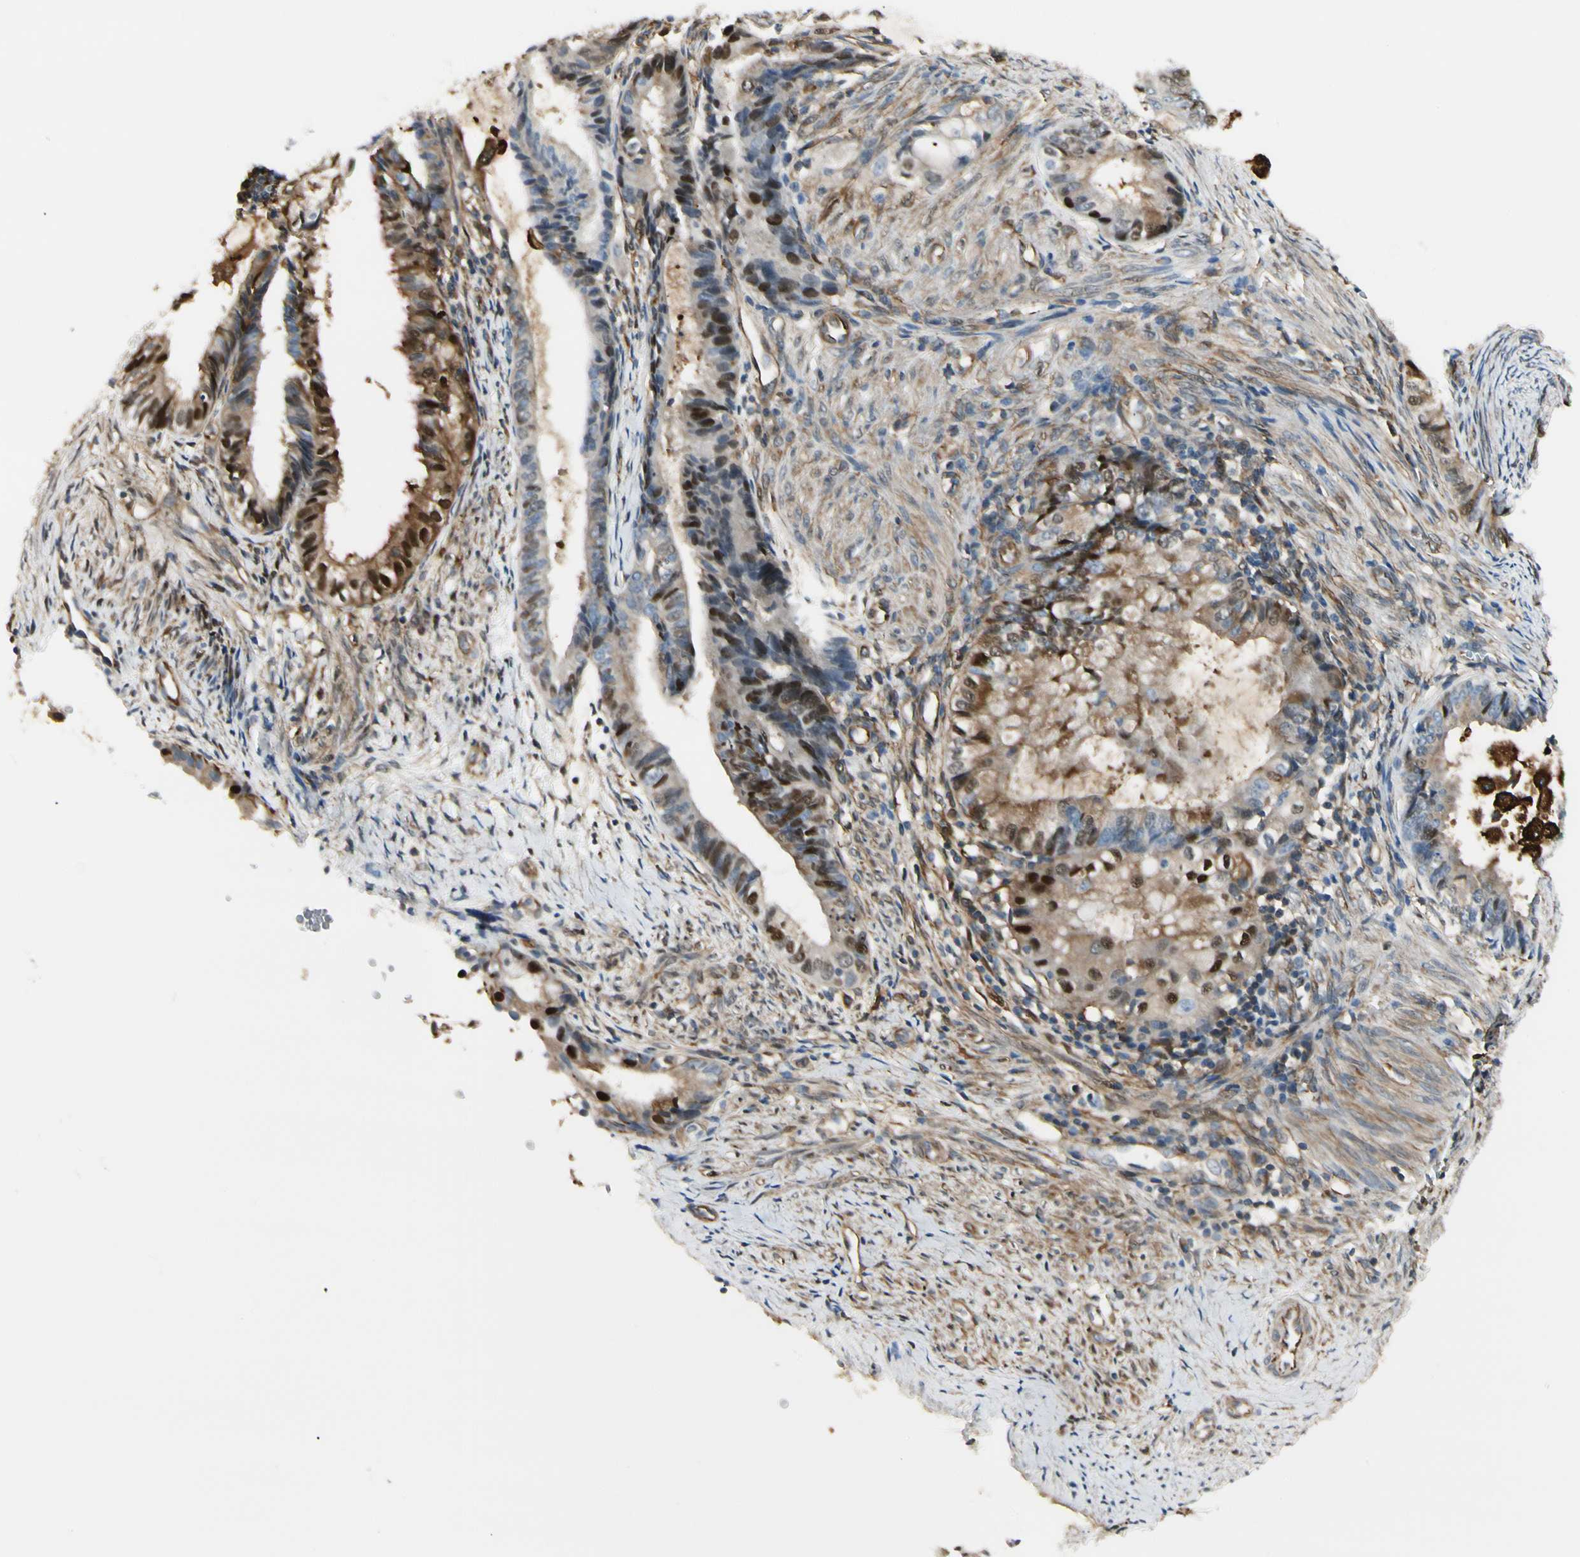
{"staining": {"intensity": "strong", "quantity": "25%-75%", "location": "nuclear"}, "tissue": "endometrial cancer", "cell_type": "Tumor cells", "image_type": "cancer", "snomed": [{"axis": "morphology", "description": "Adenocarcinoma, NOS"}, {"axis": "topography", "description": "Endometrium"}], "caption": "A high-resolution histopathology image shows immunohistochemistry staining of endometrial adenocarcinoma, which reveals strong nuclear staining in approximately 25%-75% of tumor cells. (IHC, brightfield microscopy, high magnification).", "gene": "FTH1", "patient": {"sex": "female", "age": 86}}